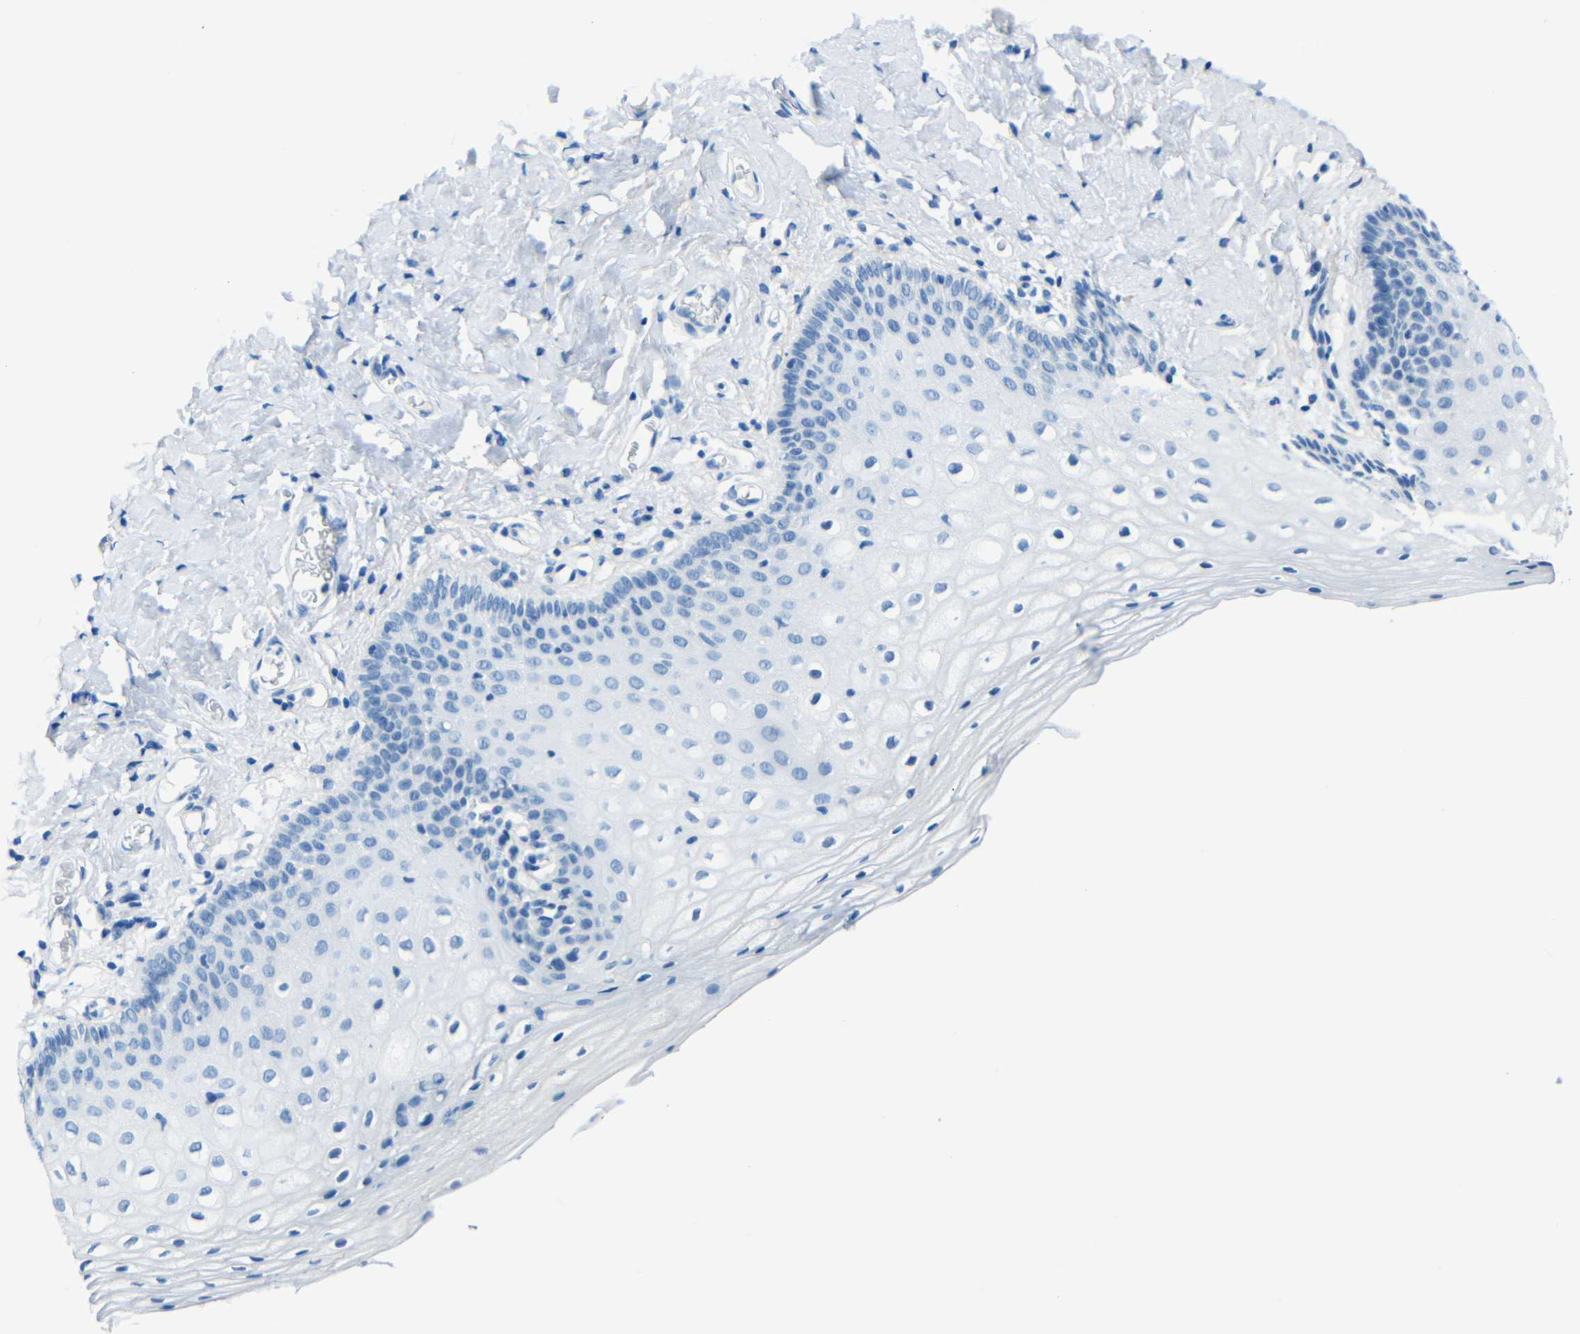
{"staining": {"intensity": "negative", "quantity": "none", "location": "none"}, "tissue": "vagina", "cell_type": "Squamous epithelial cells", "image_type": "normal", "snomed": [{"axis": "morphology", "description": "Normal tissue, NOS"}, {"axis": "topography", "description": "Vagina"}], "caption": "IHC of unremarkable human vagina reveals no expression in squamous epithelial cells.", "gene": "FBN2", "patient": {"sex": "female", "age": 55}}